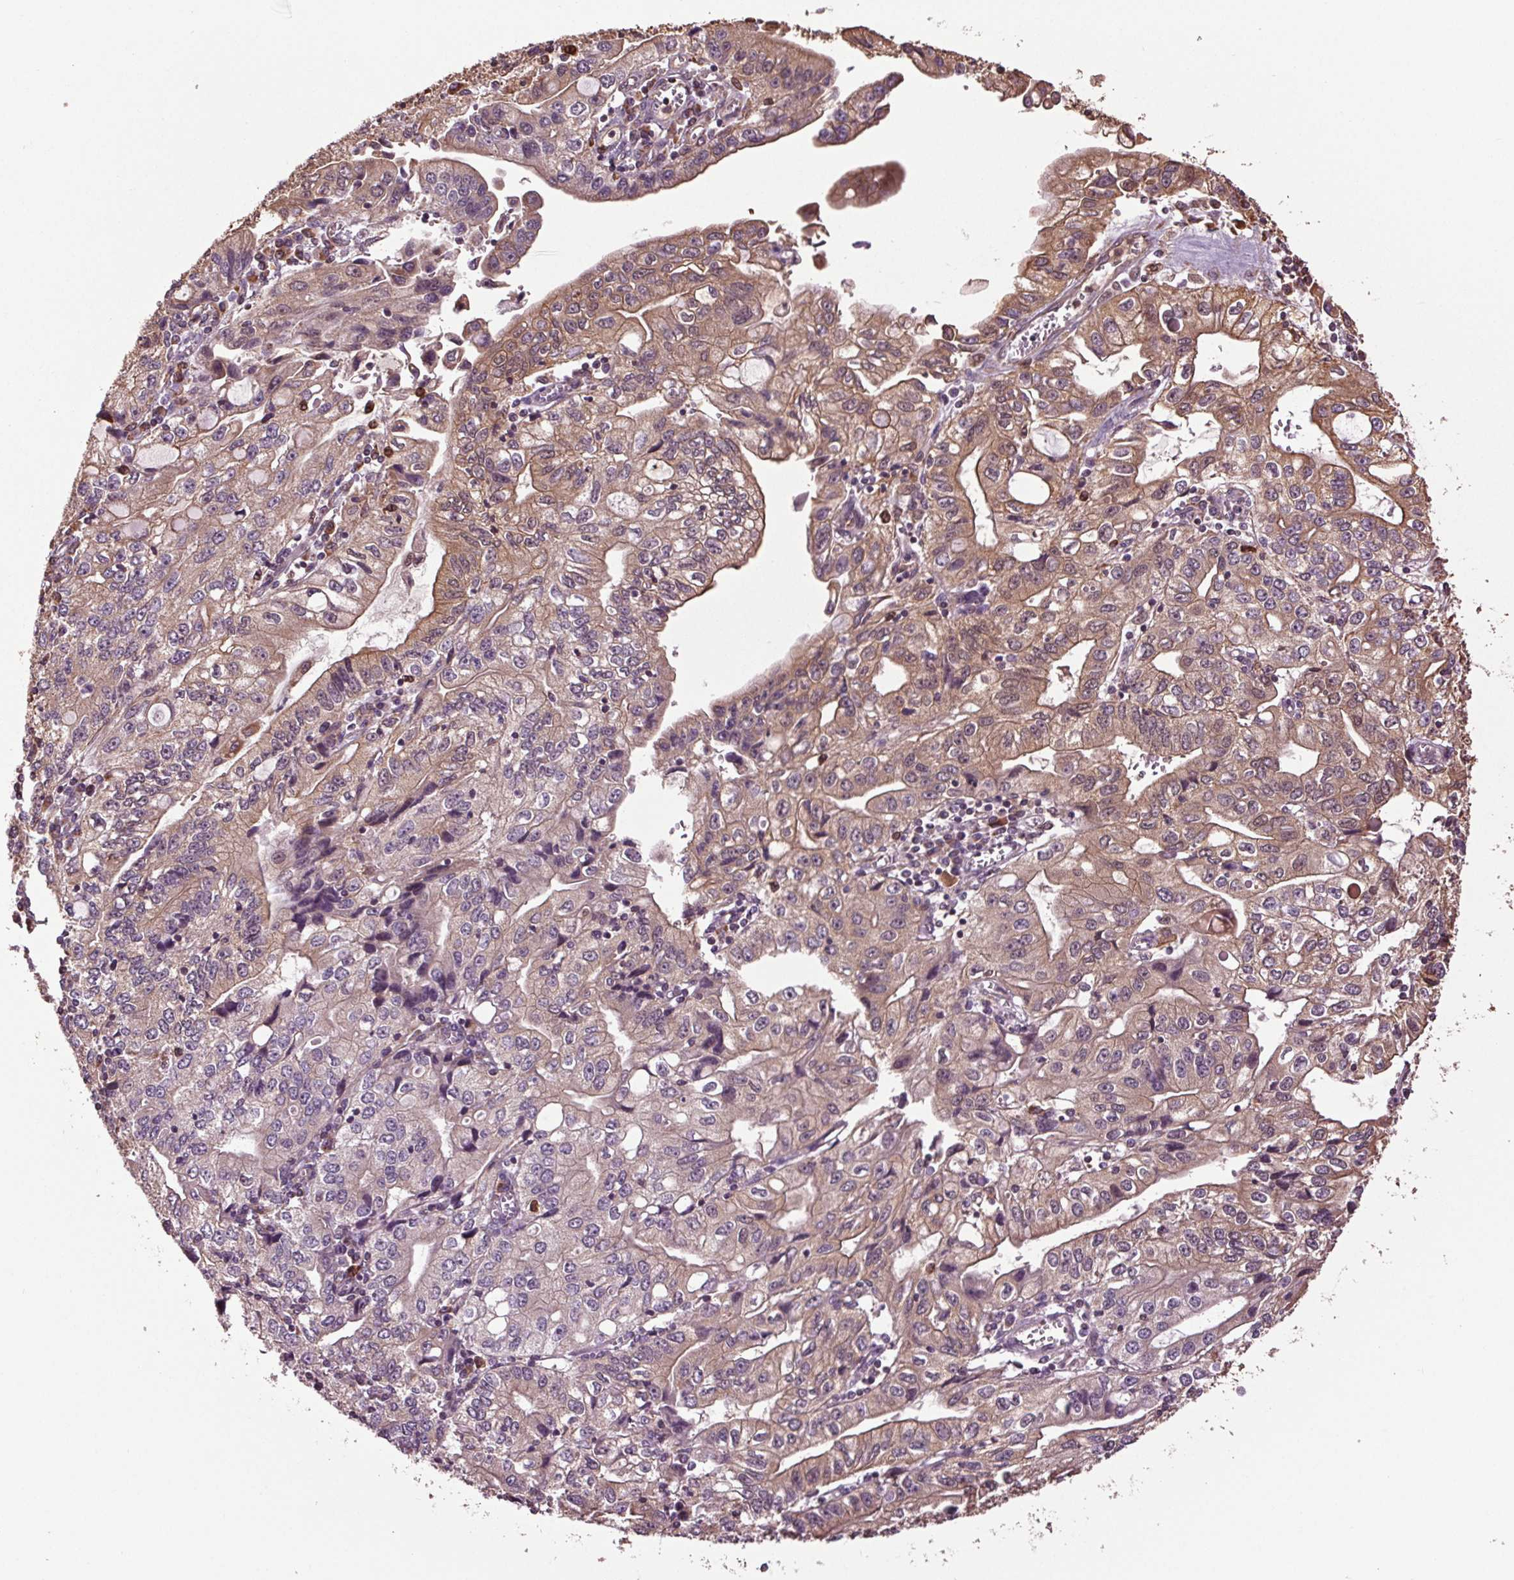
{"staining": {"intensity": "moderate", "quantity": "25%-75%", "location": "cytoplasmic/membranous"}, "tissue": "stomach cancer", "cell_type": "Tumor cells", "image_type": "cancer", "snomed": [{"axis": "morphology", "description": "Adenocarcinoma, NOS"}, {"axis": "topography", "description": "Stomach, lower"}], "caption": "Immunohistochemical staining of human stomach adenocarcinoma shows moderate cytoplasmic/membranous protein positivity in about 25%-75% of tumor cells.", "gene": "RNPEP", "patient": {"sex": "female", "age": 72}}